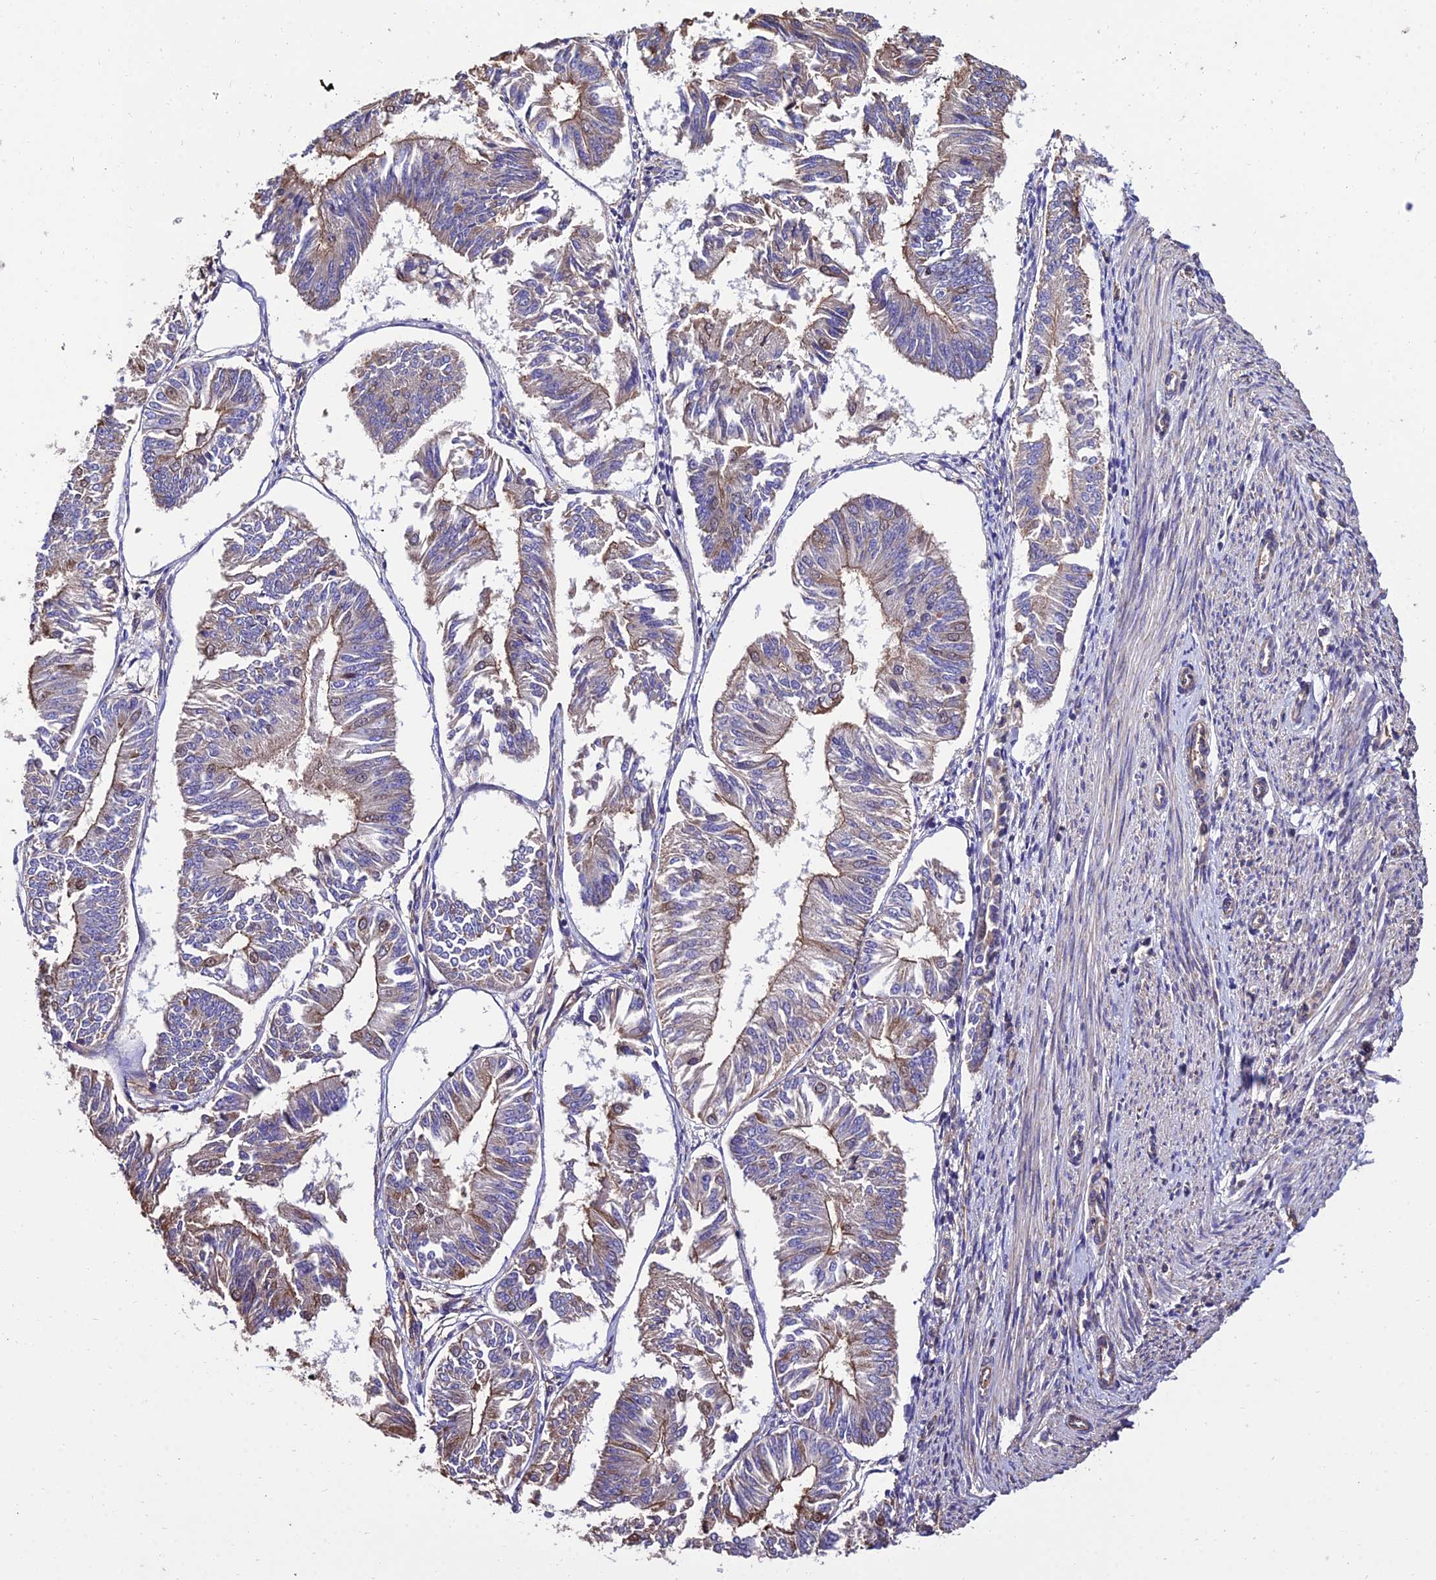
{"staining": {"intensity": "moderate", "quantity": "<25%", "location": "cytoplasmic/membranous"}, "tissue": "endometrial cancer", "cell_type": "Tumor cells", "image_type": "cancer", "snomed": [{"axis": "morphology", "description": "Adenocarcinoma, NOS"}, {"axis": "topography", "description": "Endometrium"}], "caption": "An IHC photomicrograph of tumor tissue is shown. Protein staining in brown highlights moderate cytoplasmic/membranous positivity in endometrial cancer (adenocarcinoma) within tumor cells. (IHC, brightfield microscopy, high magnification).", "gene": "CALM2", "patient": {"sex": "female", "age": 58}}